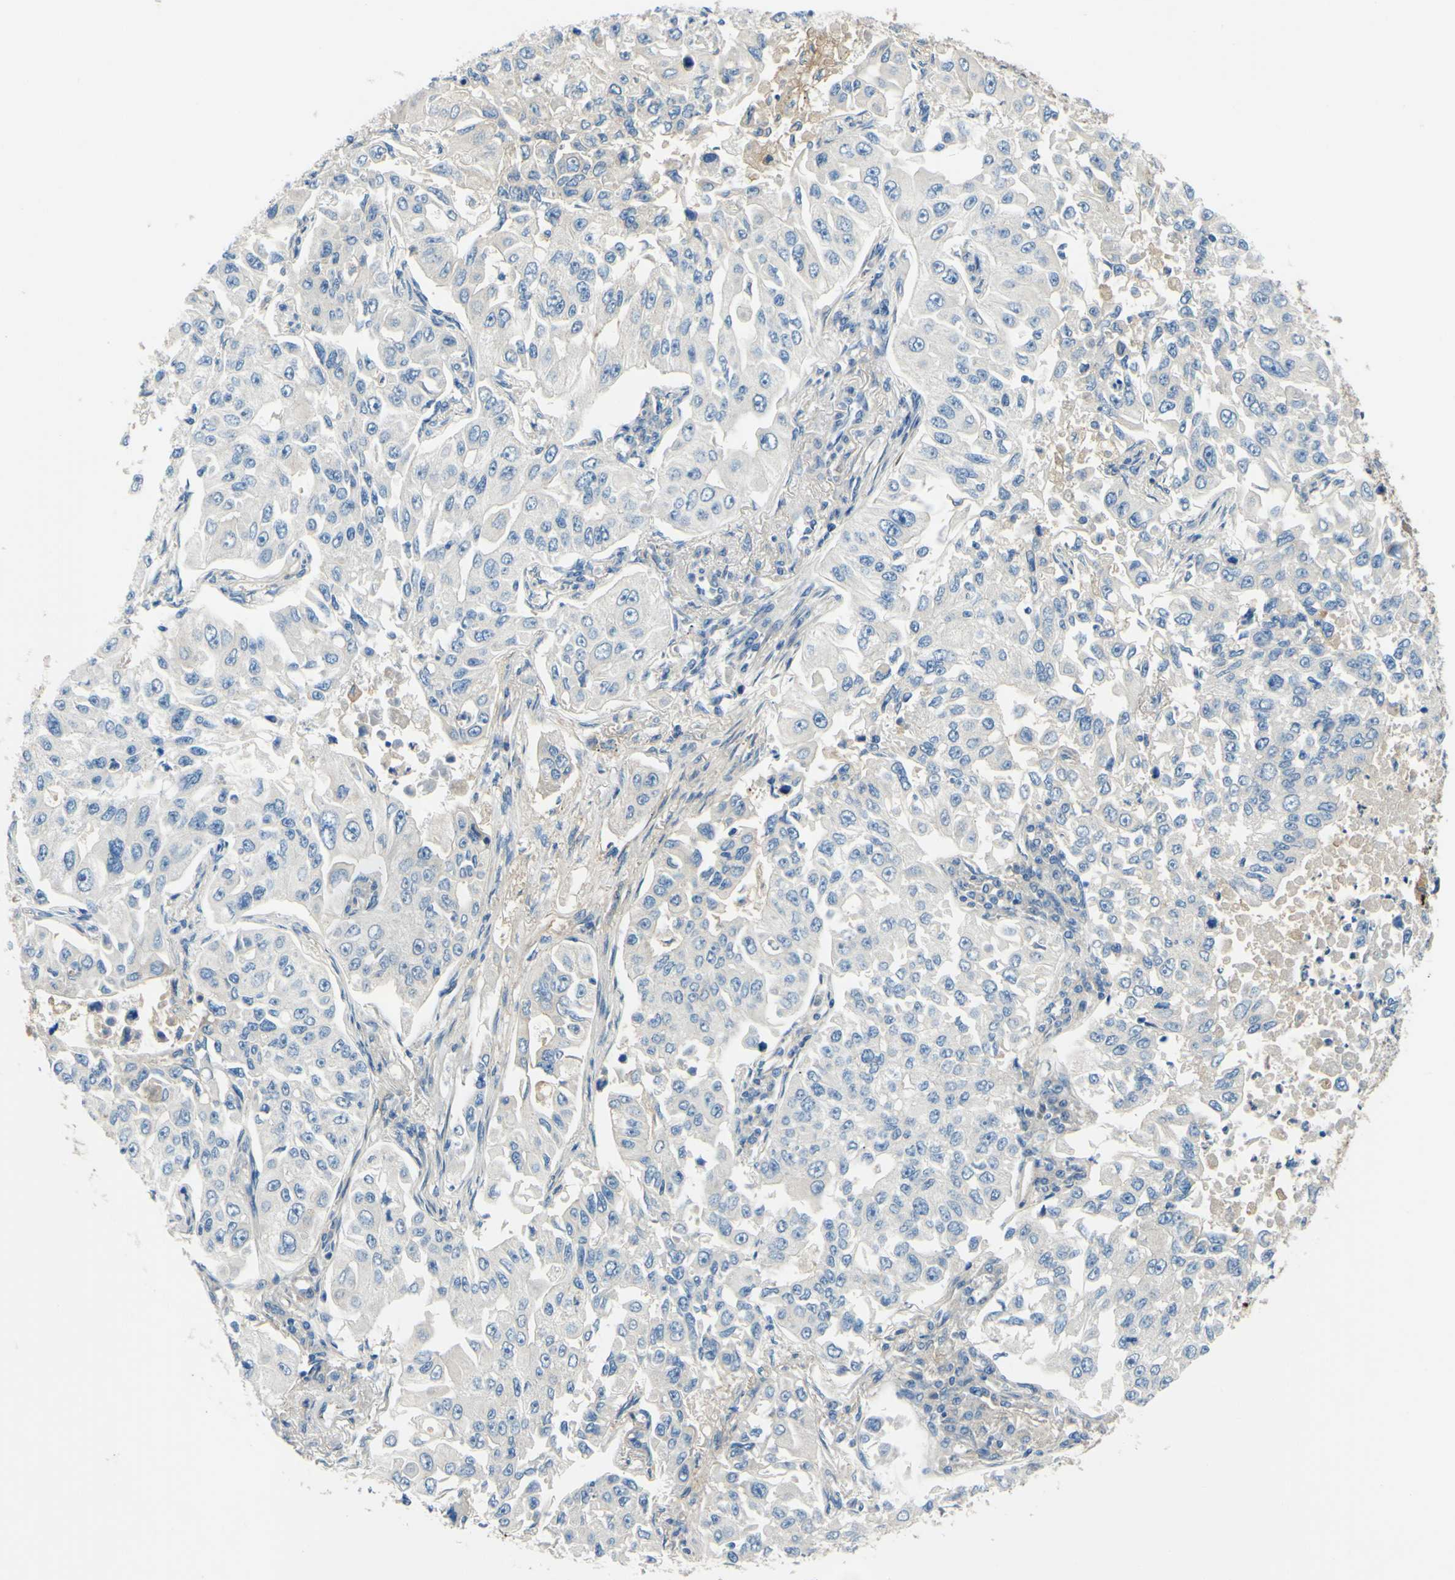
{"staining": {"intensity": "negative", "quantity": "none", "location": "none"}, "tissue": "lung cancer", "cell_type": "Tumor cells", "image_type": "cancer", "snomed": [{"axis": "morphology", "description": "Adenocarcinoma, NOS"}, {"axis": "topography", "description": "Lung"}], "caption": "A high-resolution photomicrograph shows immunohistochemistry staining of lung cancer (adenocarcinoma), which displays no significant staining in tumor cells.", "gene": "ARHGAP1", "patient": {"sex": "male", "age": 84}}